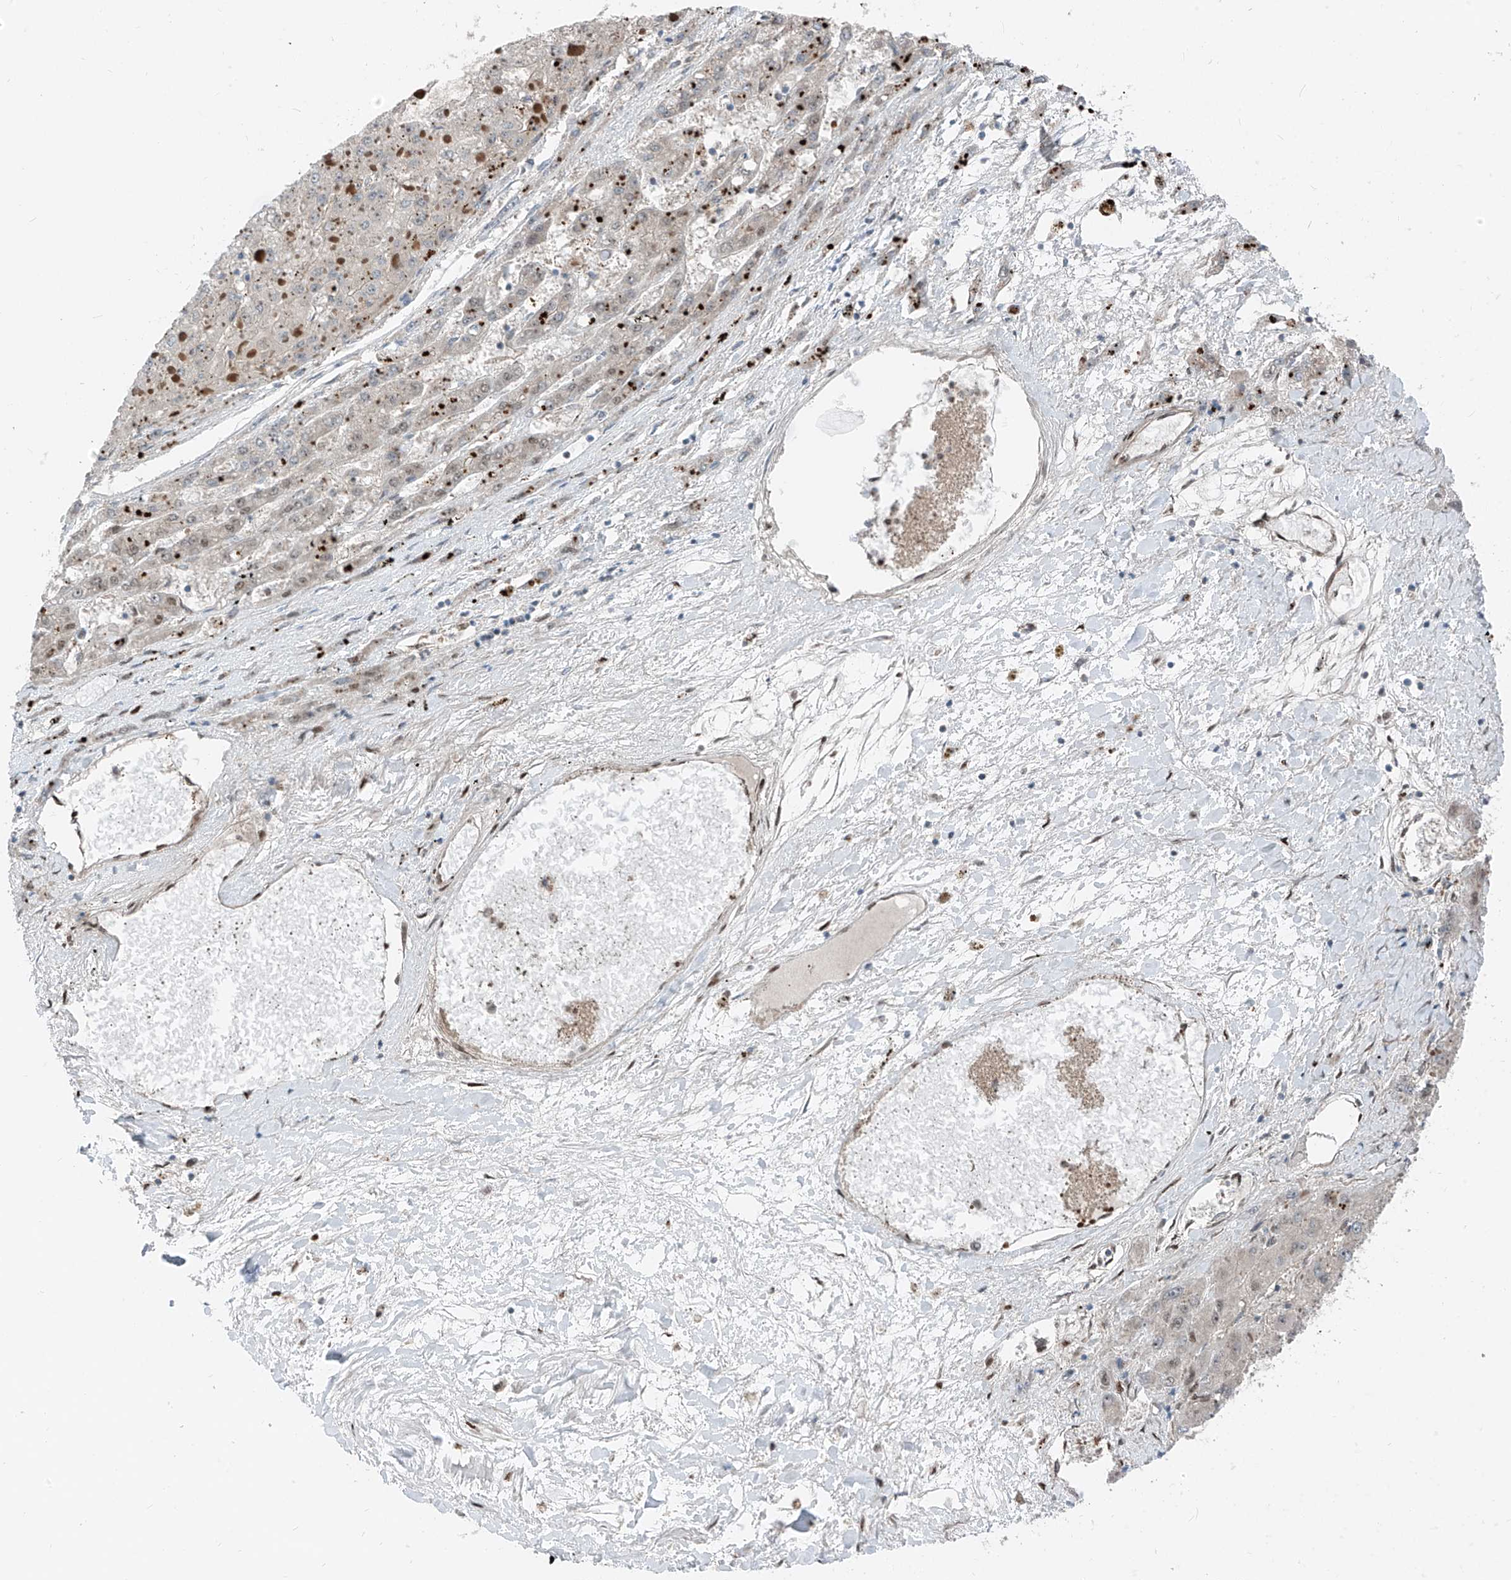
{"staining": {"intensity": "negative", "quantity": "none", "location": "none"}, "tissue": "liver cancer", "cell_type": "Tumor cells", "image_type": "cancer", "snomed": [{"axis": "morphology", "description": "Carcinoma, Hepatocellular, NOS"}, {"axis": "topography", "description": "Liver"}], "caption": "This image is of liver cancer (hepatocellular carcinoma) stained with immunohistochemistry to label a protein in brown with the nuclei are counter-stained blue. There is no positivity in tumor cells.", "gene": "RBP7", "patient": {"sex": "female", "age": 73}}